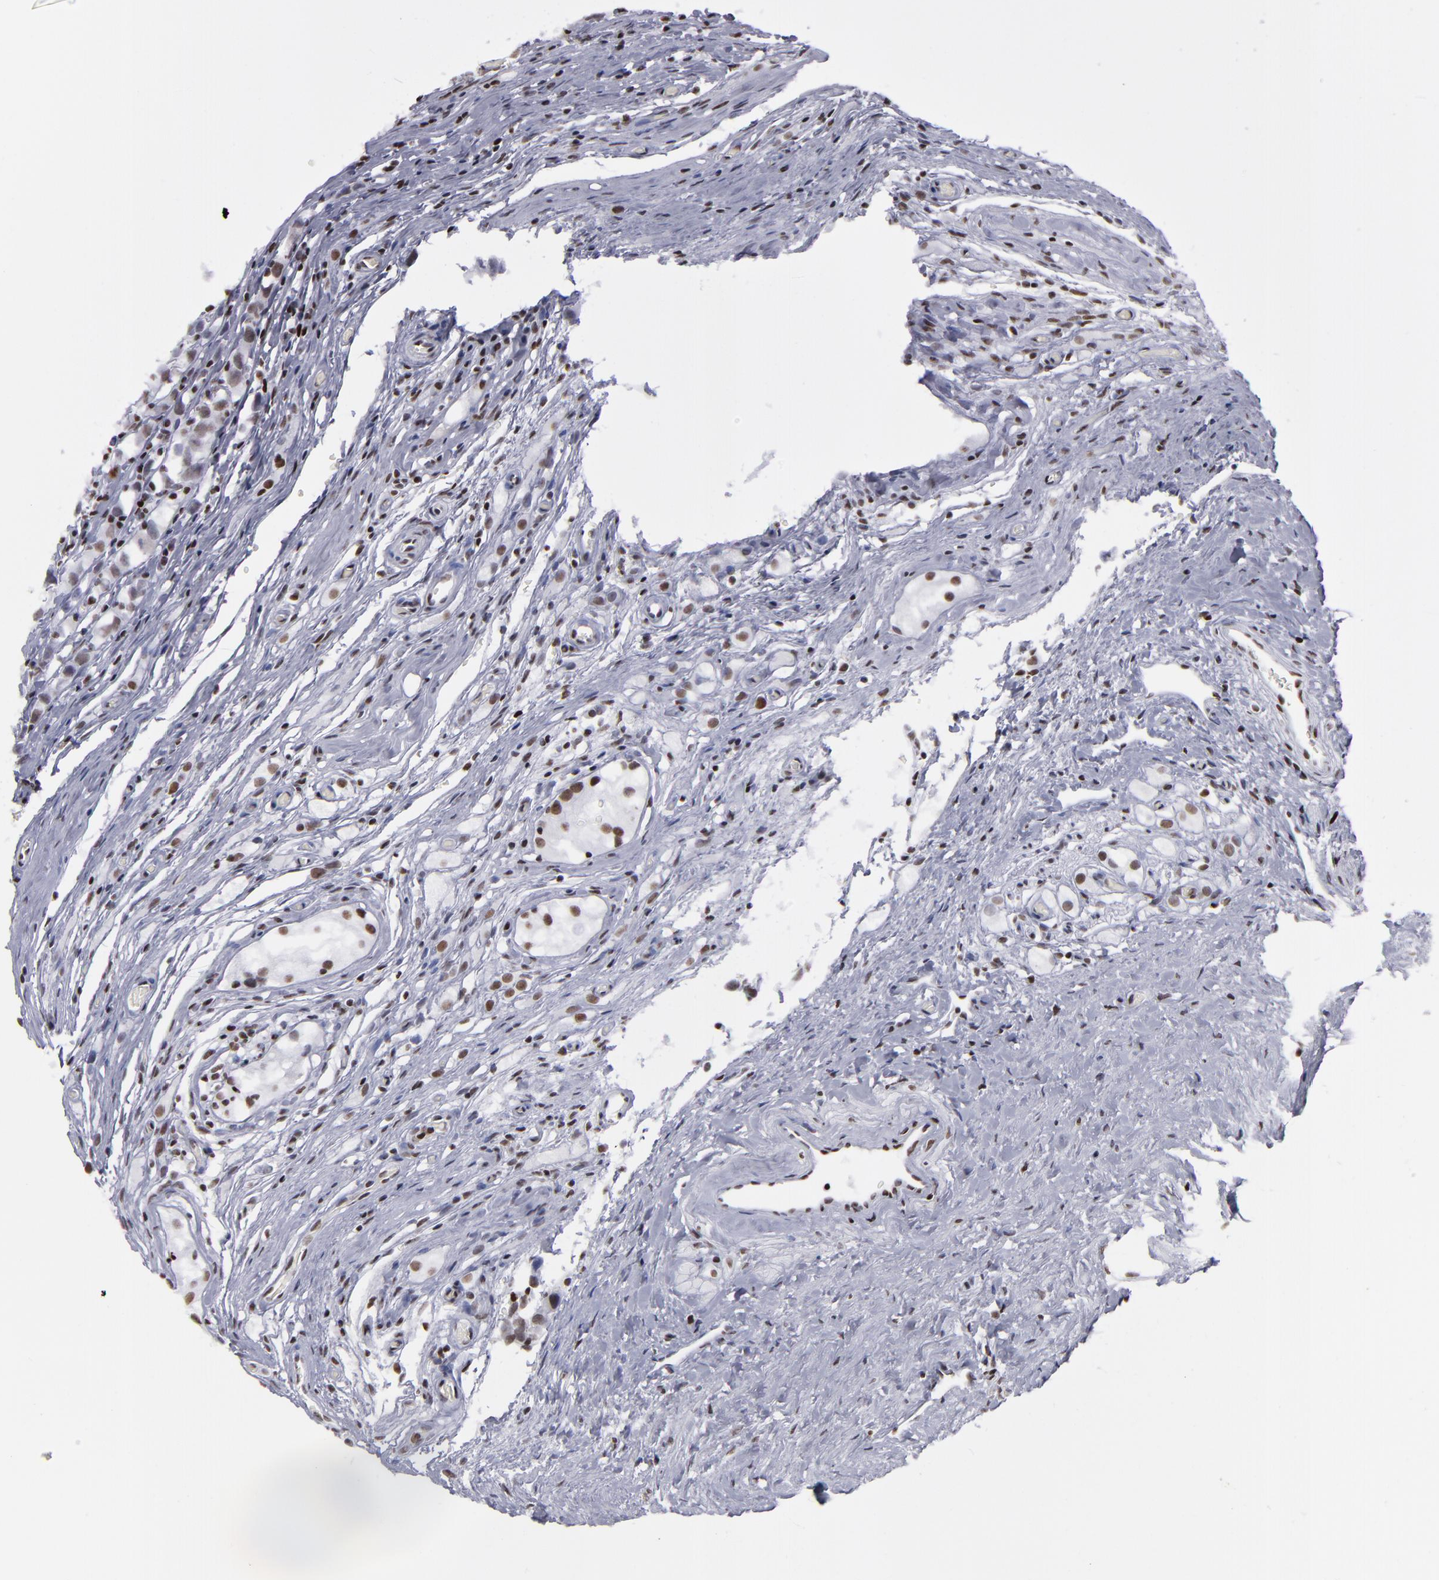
{"staining": {"intensity": "weak", "quantity": "<25%", "location": "nuclear"}, "tissue": "testis cancer", "cell_type": "Tumor cells", "image_type": "cancer", "snomed": [{"axis": "morphology", "description": "Seminoma, NOS"}, {"axis": "topography", "description": "Testis"}], "caption": "IHC histopathology image of testis seminoma stained for a protein (brown), which exhibits no staining in tumor cells.", "gene": "TERF2", "patient": {"sex": "male", "age": 35}}